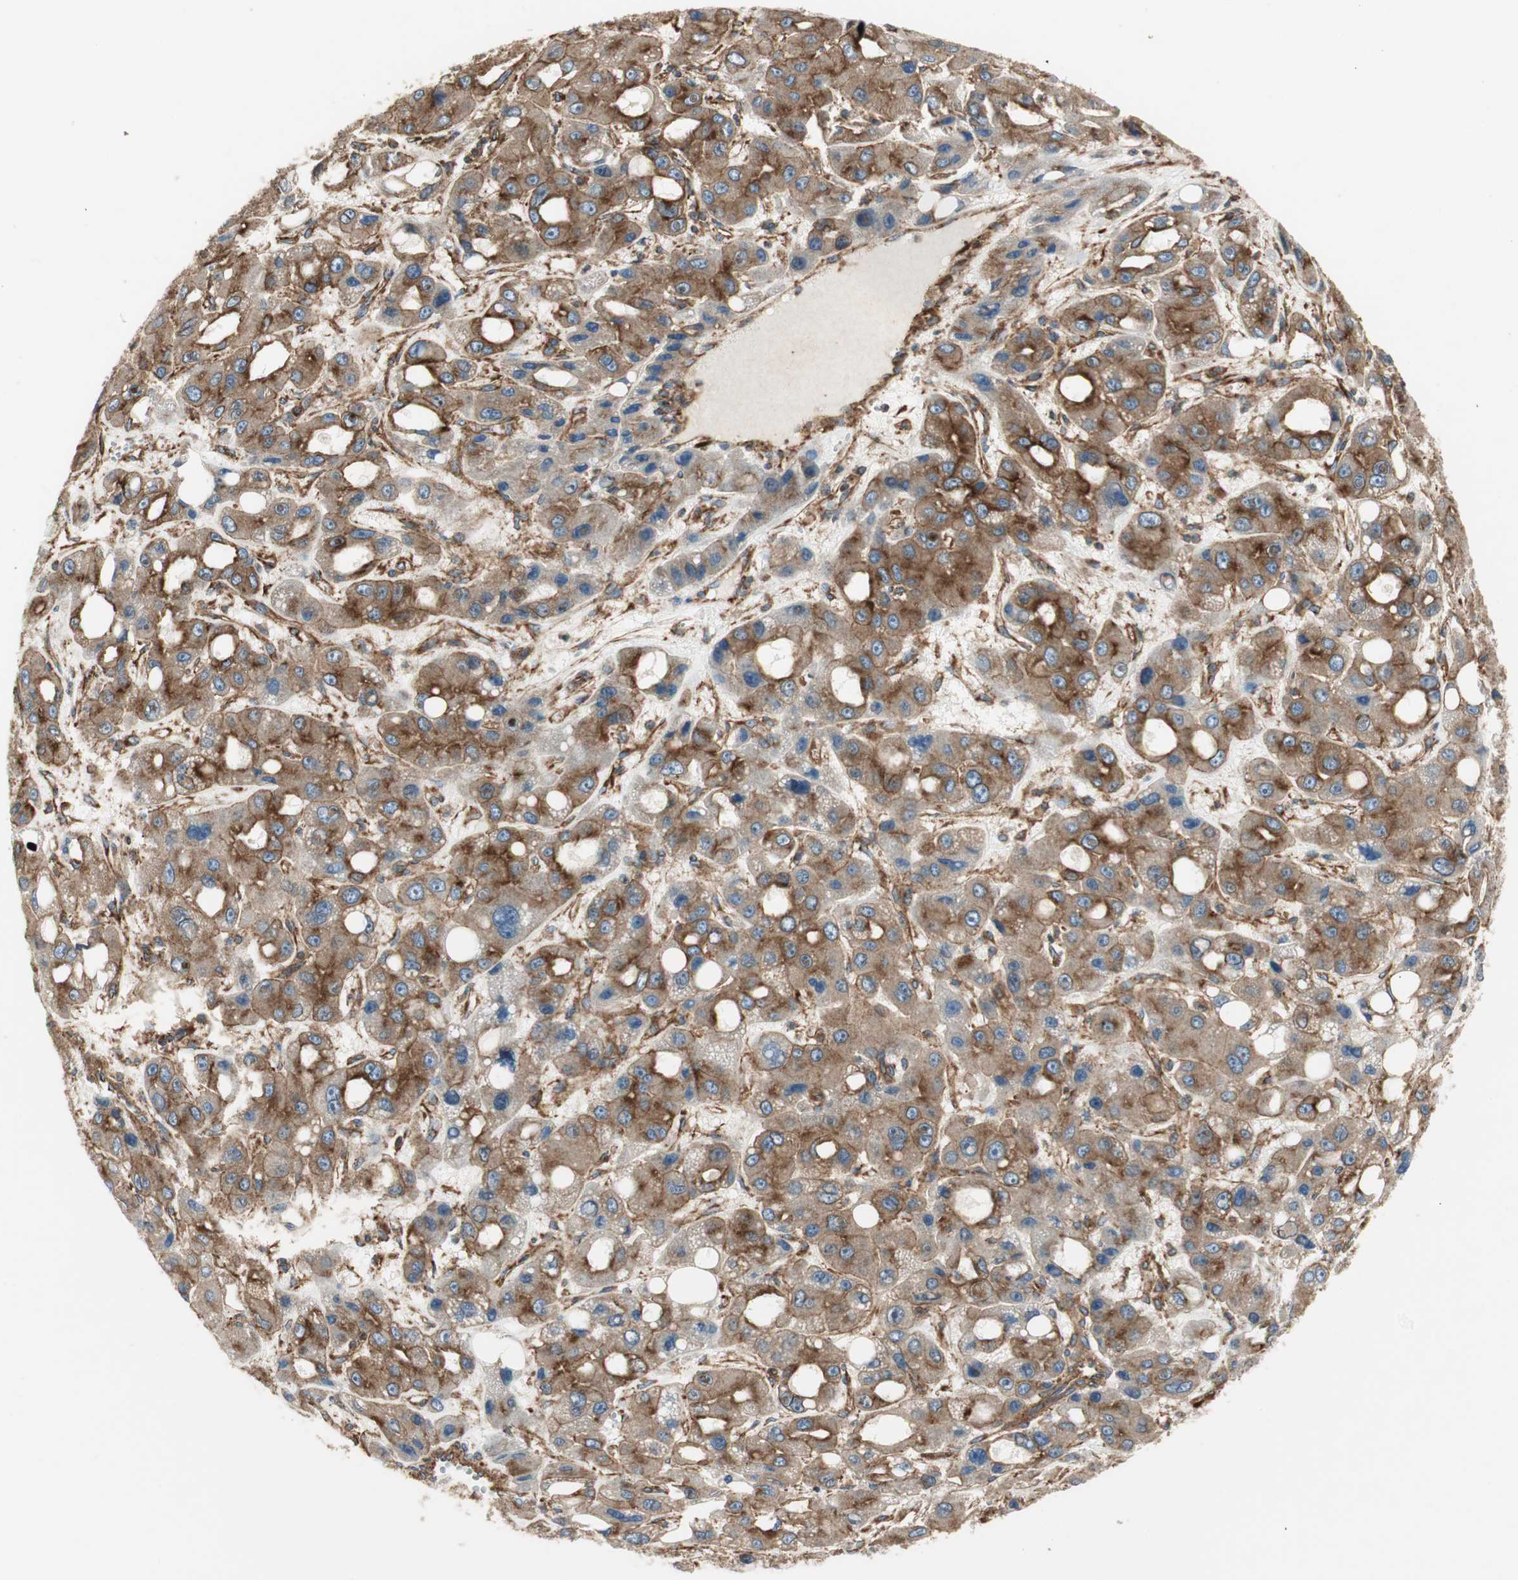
{"staining": {"intensity": "moderate", "quantity": ">75%", "location": "cytoplasmic/membranous"}, "tissue": "liver cancer", "cell_type": "Tumor cells", "image_type": "cancer", "snomed": [{"axis": "morphology", "description": "Carcinoma, Hepatocellular, NOS"}, {"axis": "topography", "description": "Liver"}], "caption": "There is medium levels of moderate cytoplasmic/membranous staining in tumor cells of liver hepatocellular carcinoma, as demonstrated by immunohistochemical staining (brown color).", "gene": "H6PD", "patient": {"sex": "male", "age": 55}}